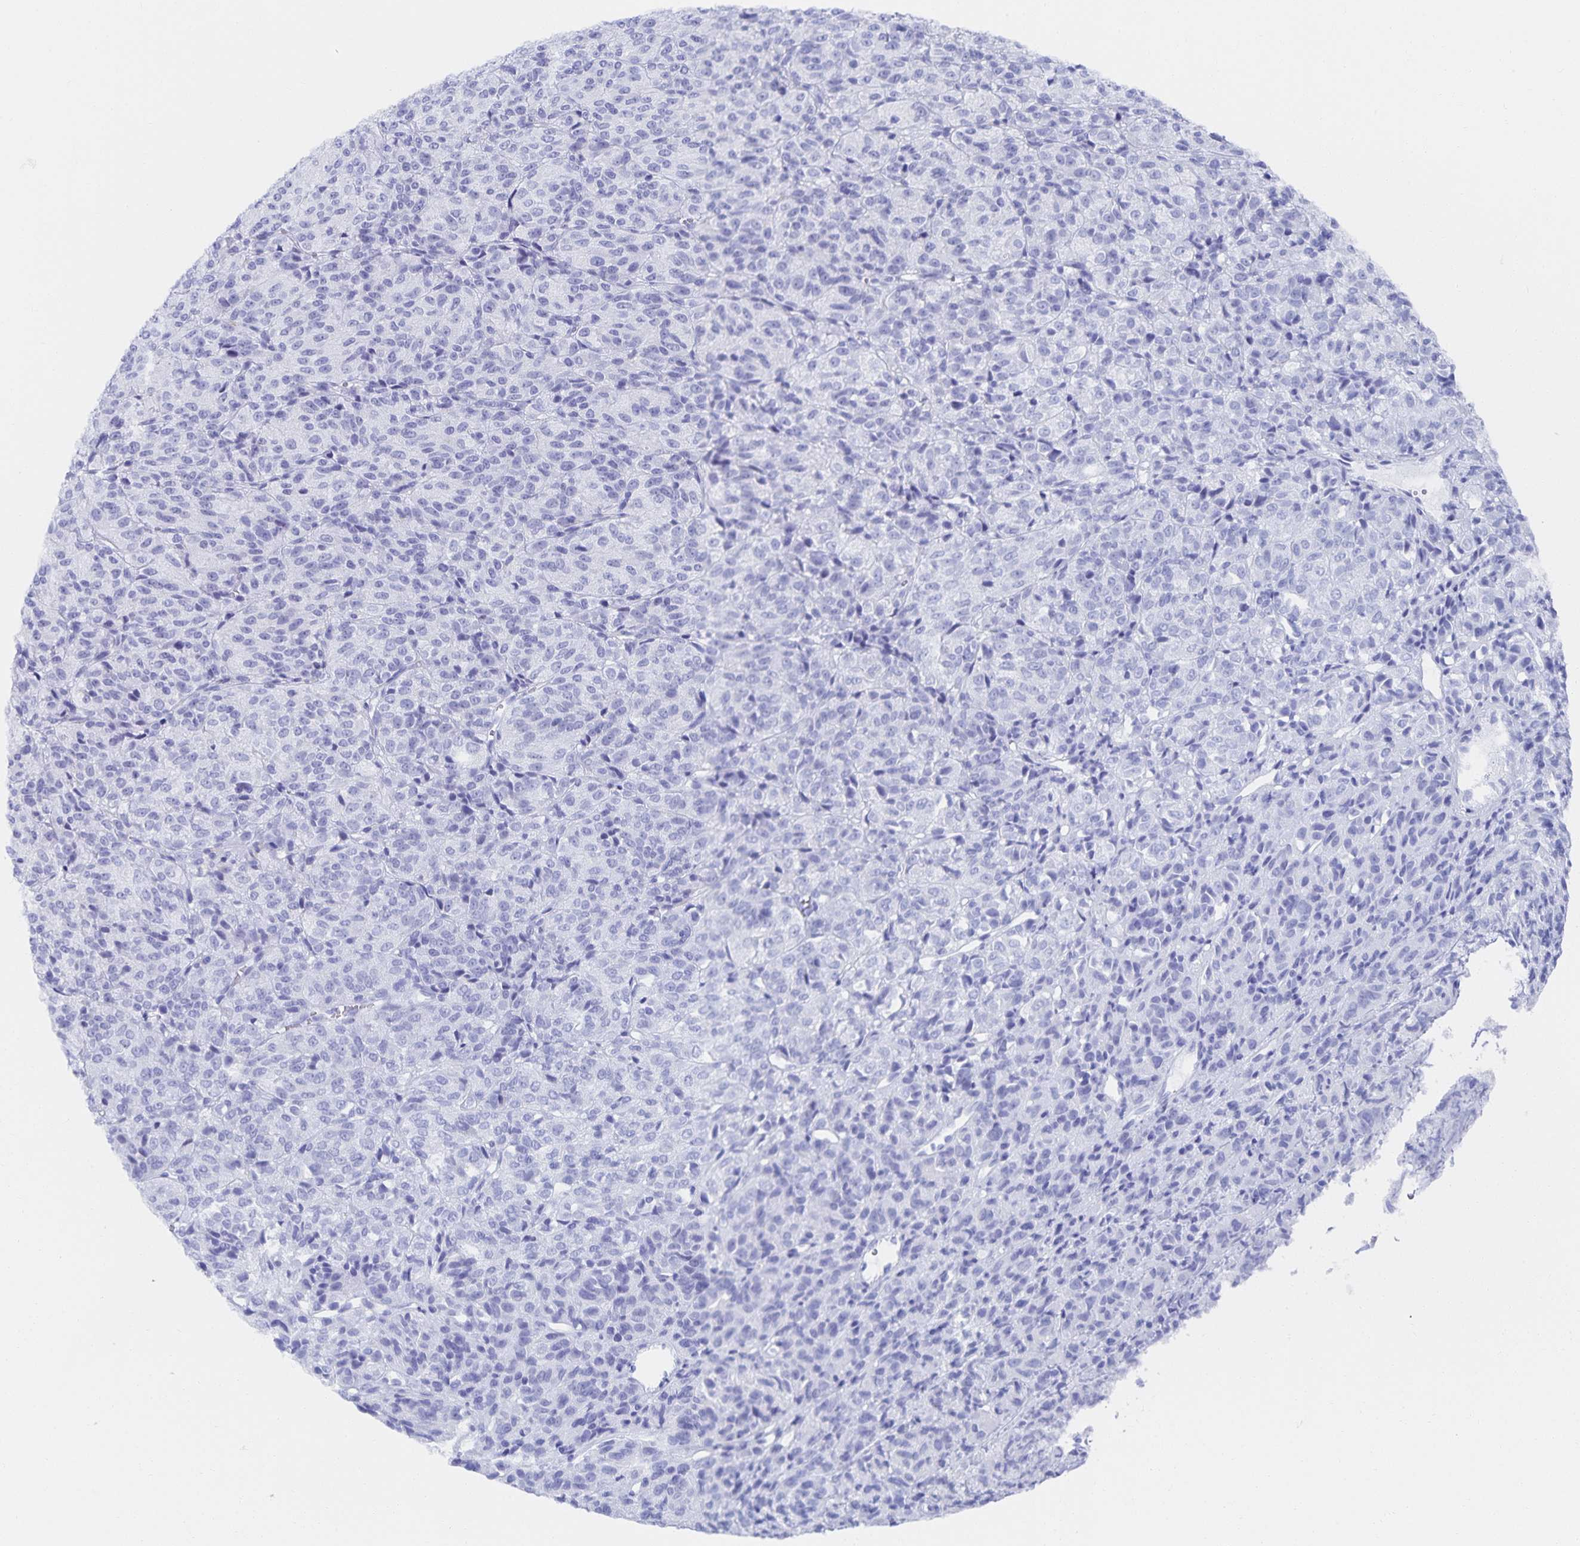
{"staining": {"intensity": "negative", "quantity": "none", "location": "none"}, "tissue": "melanoma", "cell_type": "Tumor cells", "image_type": "cancer", "snomed": [{"axis": "morphology", "description": "Malignant melanoma, Metastatic site"}, {"axis": "topography", "description": "Brain"}], "caption": "Tumor cells show no significant staining in melanoma. The staining is performed using DAB brown chromogen with nuclei counter-stained in using hematoxylin.", "gene": "SNTN", "patient": {"sex": "female", "age": 56}}